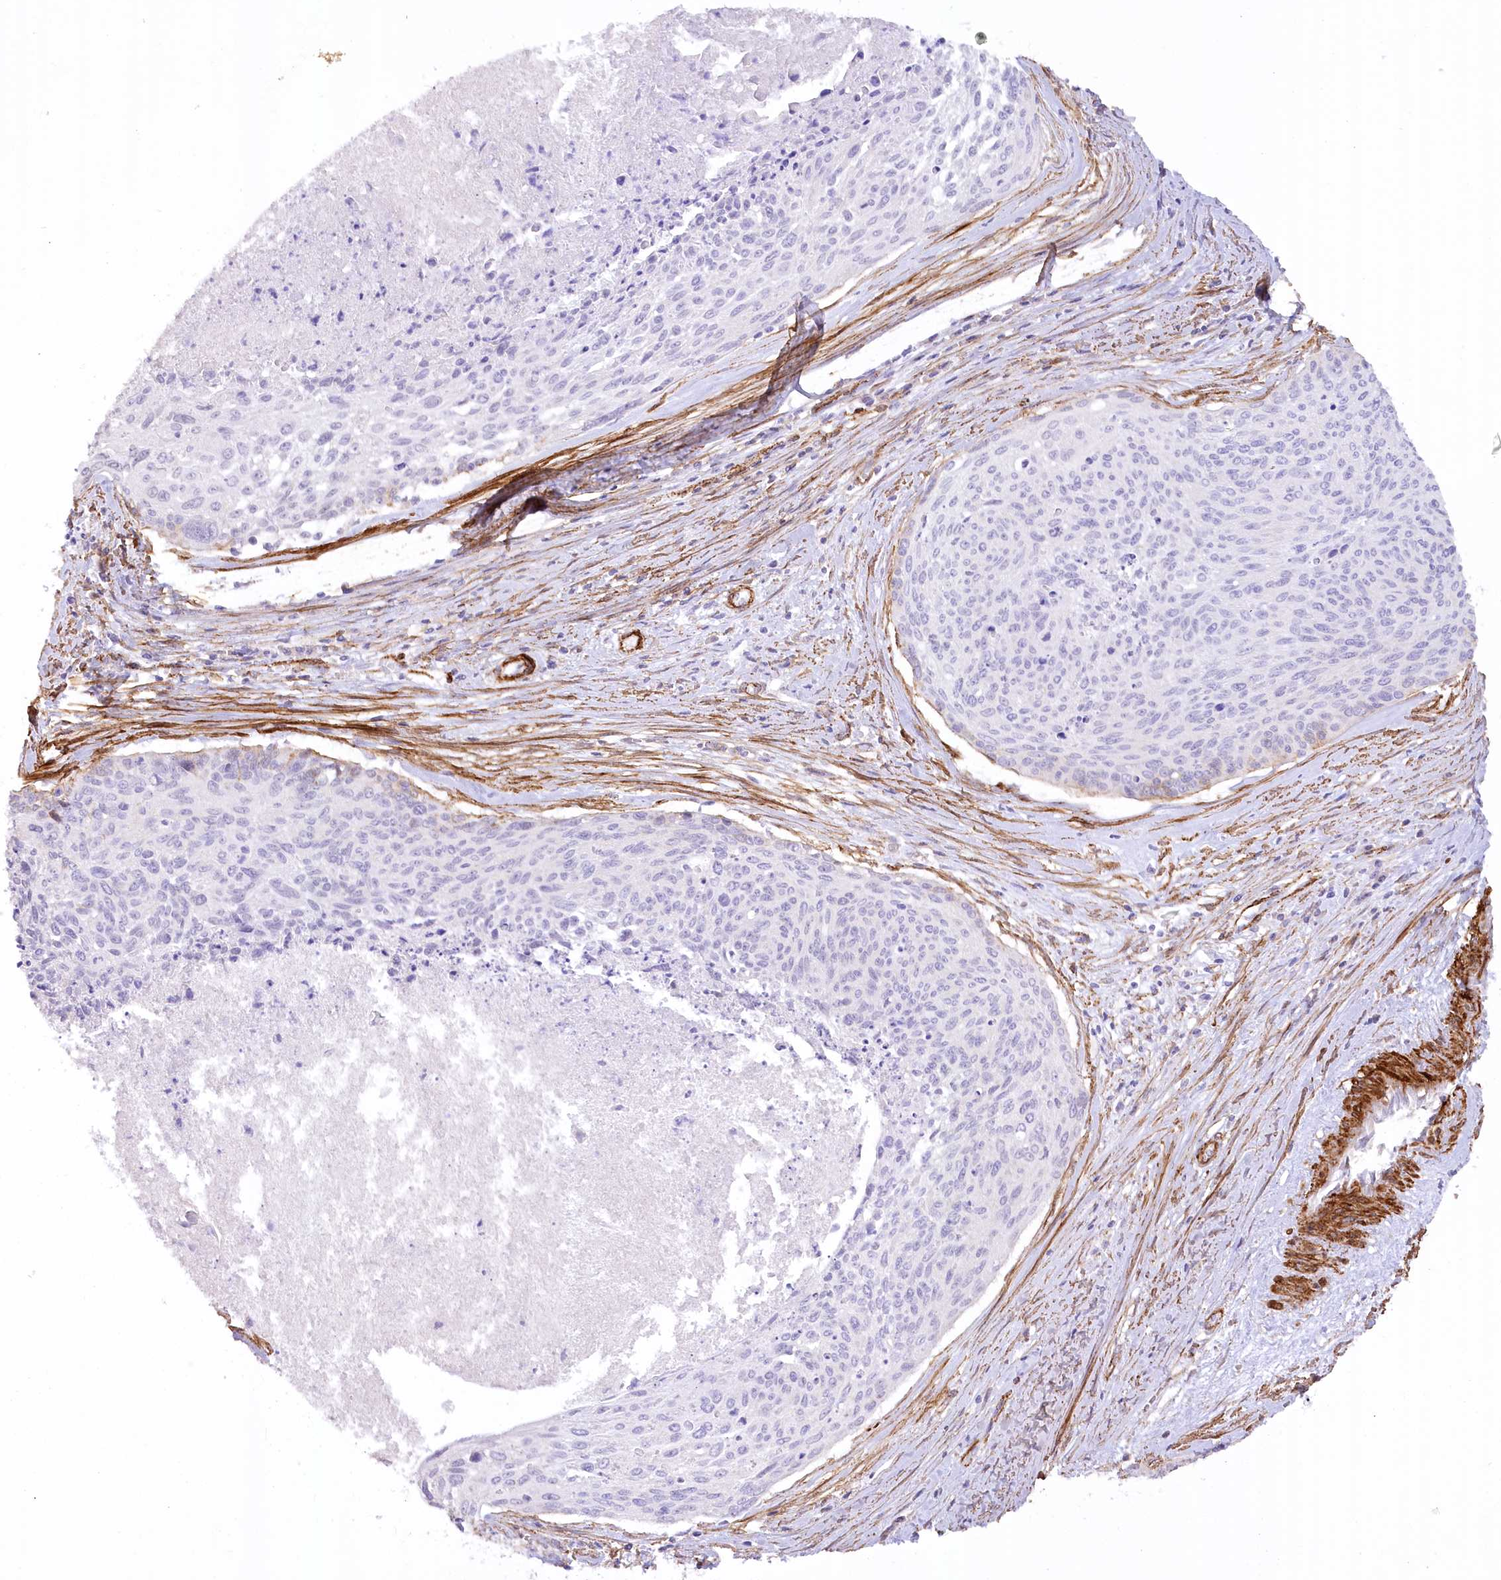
{"staining": {"intensity": "negative", "quantity": "none", "location": "none"}, "tissue": "cervical cancer", "cell_type": "Tumor cells", "image_type": "cancer", "snomed": [{"axis": "morphology", "description": "Squamous cell carcinoma, NOS"}, {"axis": "topography", "description": "Cervix"}], "caption": "Tumor cells are negative for brown protein staining in squamous cell carcinoma (cervical).", "gene": "SYNPO2", "patient": {"sex": "female", "age": 55}}